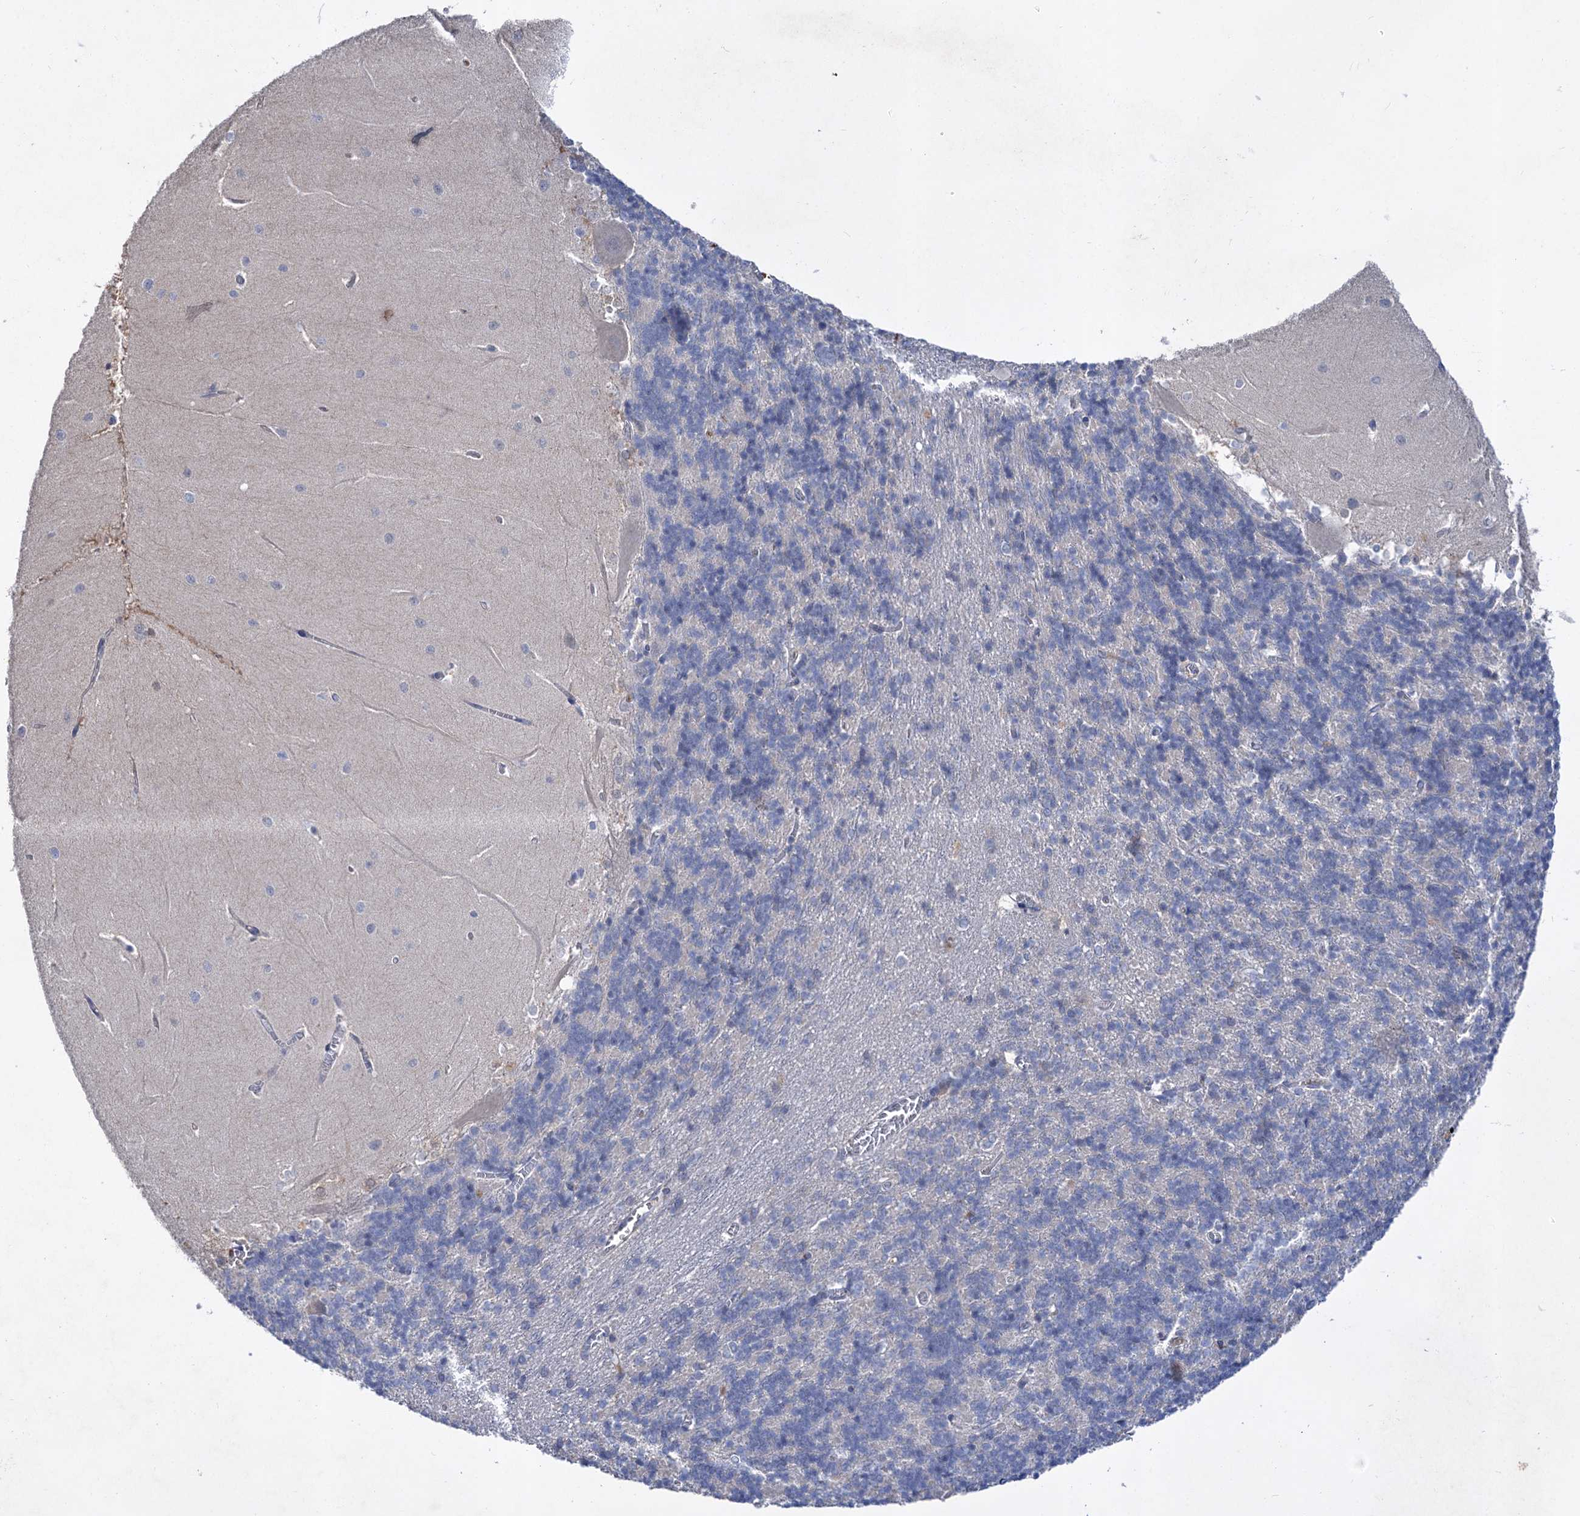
{"staining": {"intensity": "negative", "quantity": "none", "location": "none"}, "tissue": "cerebellum", "cell_type": "Cells in granular layer", "image_type": "normal", "snomed": [{"axis": "morphology", "description": "Normal tissue, NOS"}, {"axis": "topography", "description": "Cerebellum"}], "caption": "A high-resolution photomicrograph shows immunohistochemistry (IHC) staining of normal cerebellum, which exhibits no significant staining in cells in granular layer.", "gene": "ATP4A", "patient": {"sex": "male", "age": 37}}